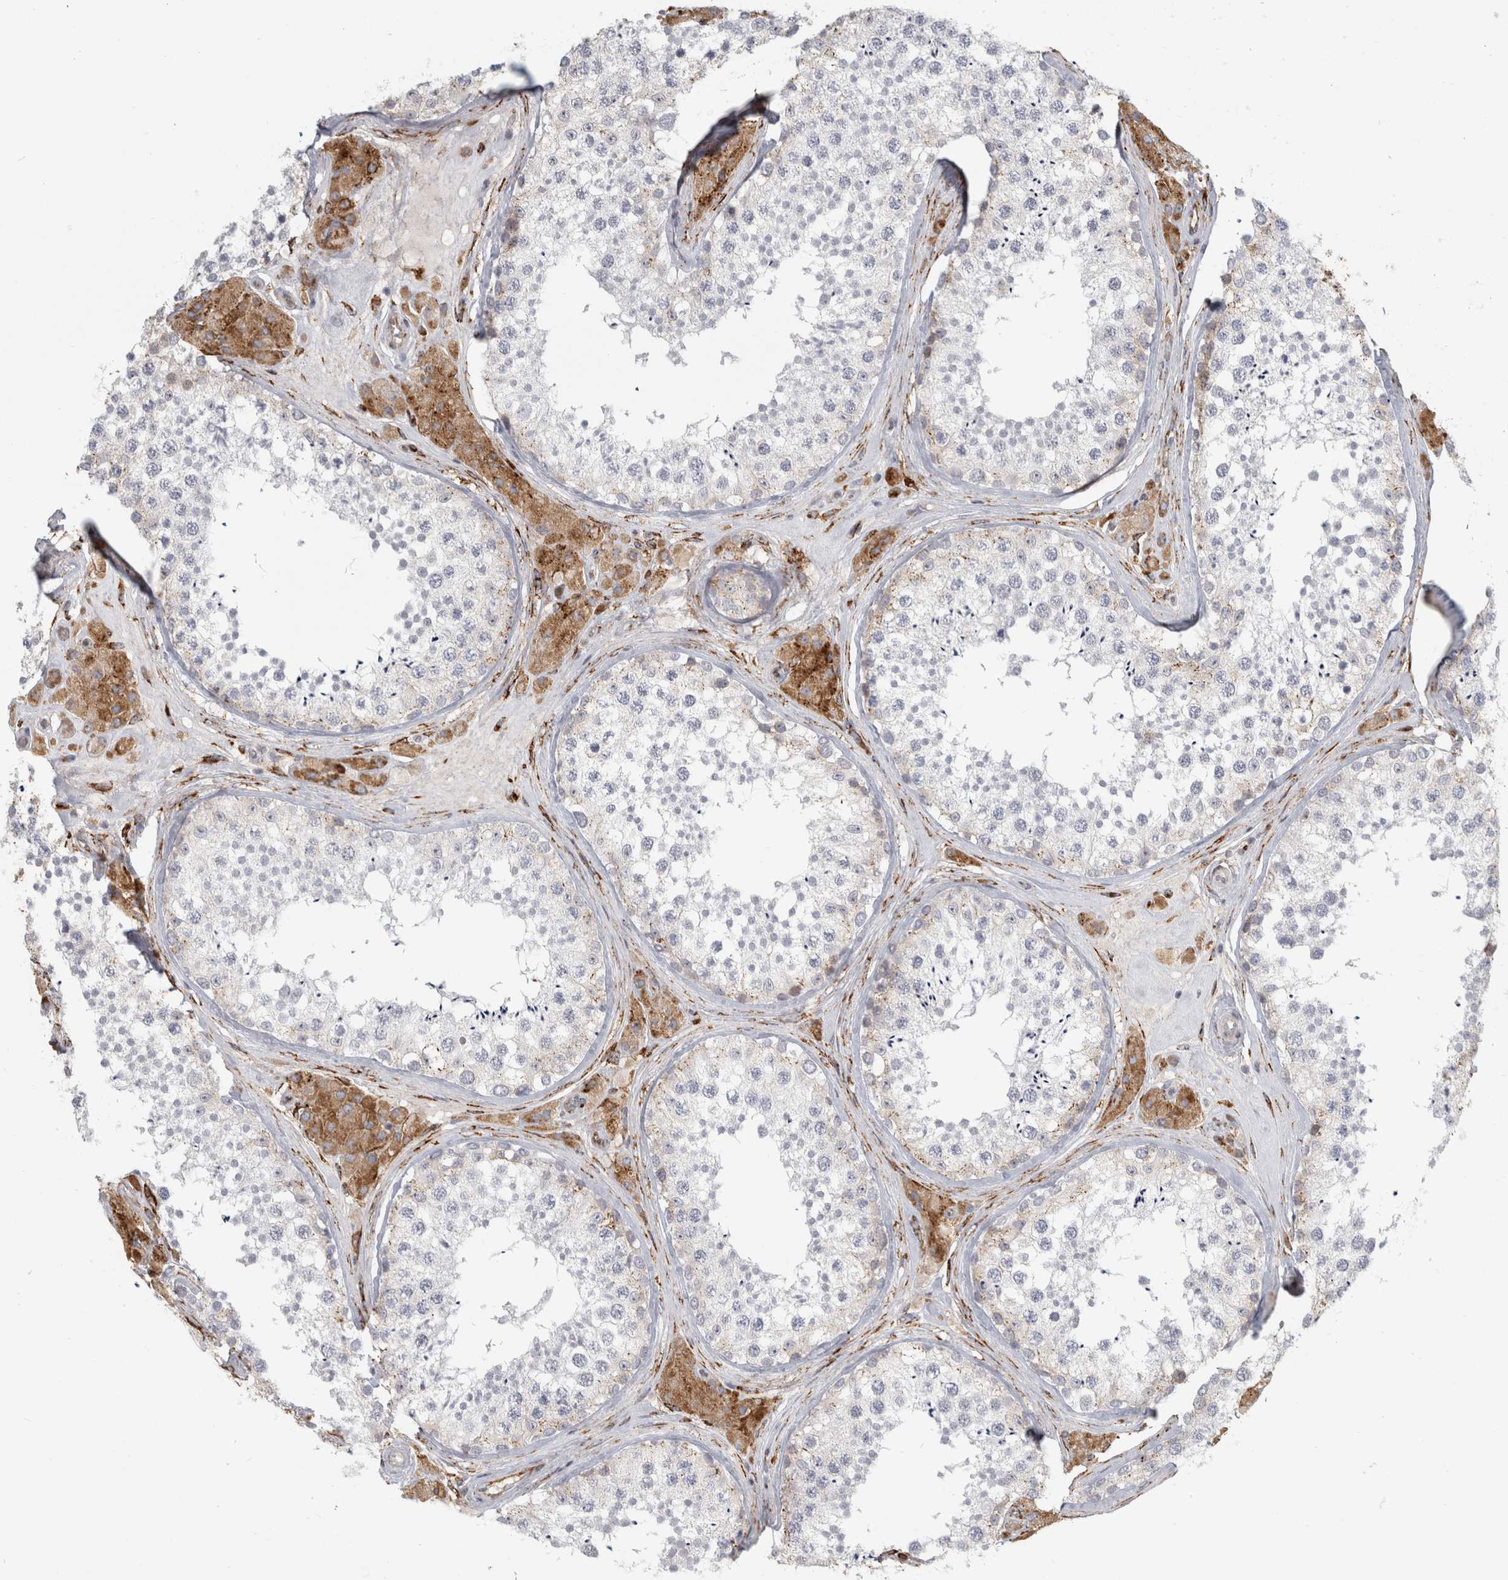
{"staining": {"intensity": "negative", "quantity": "none", "location": "none"}, "tissue": "testis", "cell_type": "Cells in seminiferous ducts", "image_type": "normal", "snomed": [{"axis": "morphology", "description": "Normal tissue, NOS"}, {"axis": "topography", "description": "Testis"}], "caption": "The image exhibits no significant expression in cells in seminiferous ducts of testis. (DAB (3,3'-diaminobenzidine) immunohistochemistry visualized using brightfield microscopy, high magnification).", "gene": "OSTN", "patient": {"sex": "male", "age": 46}}